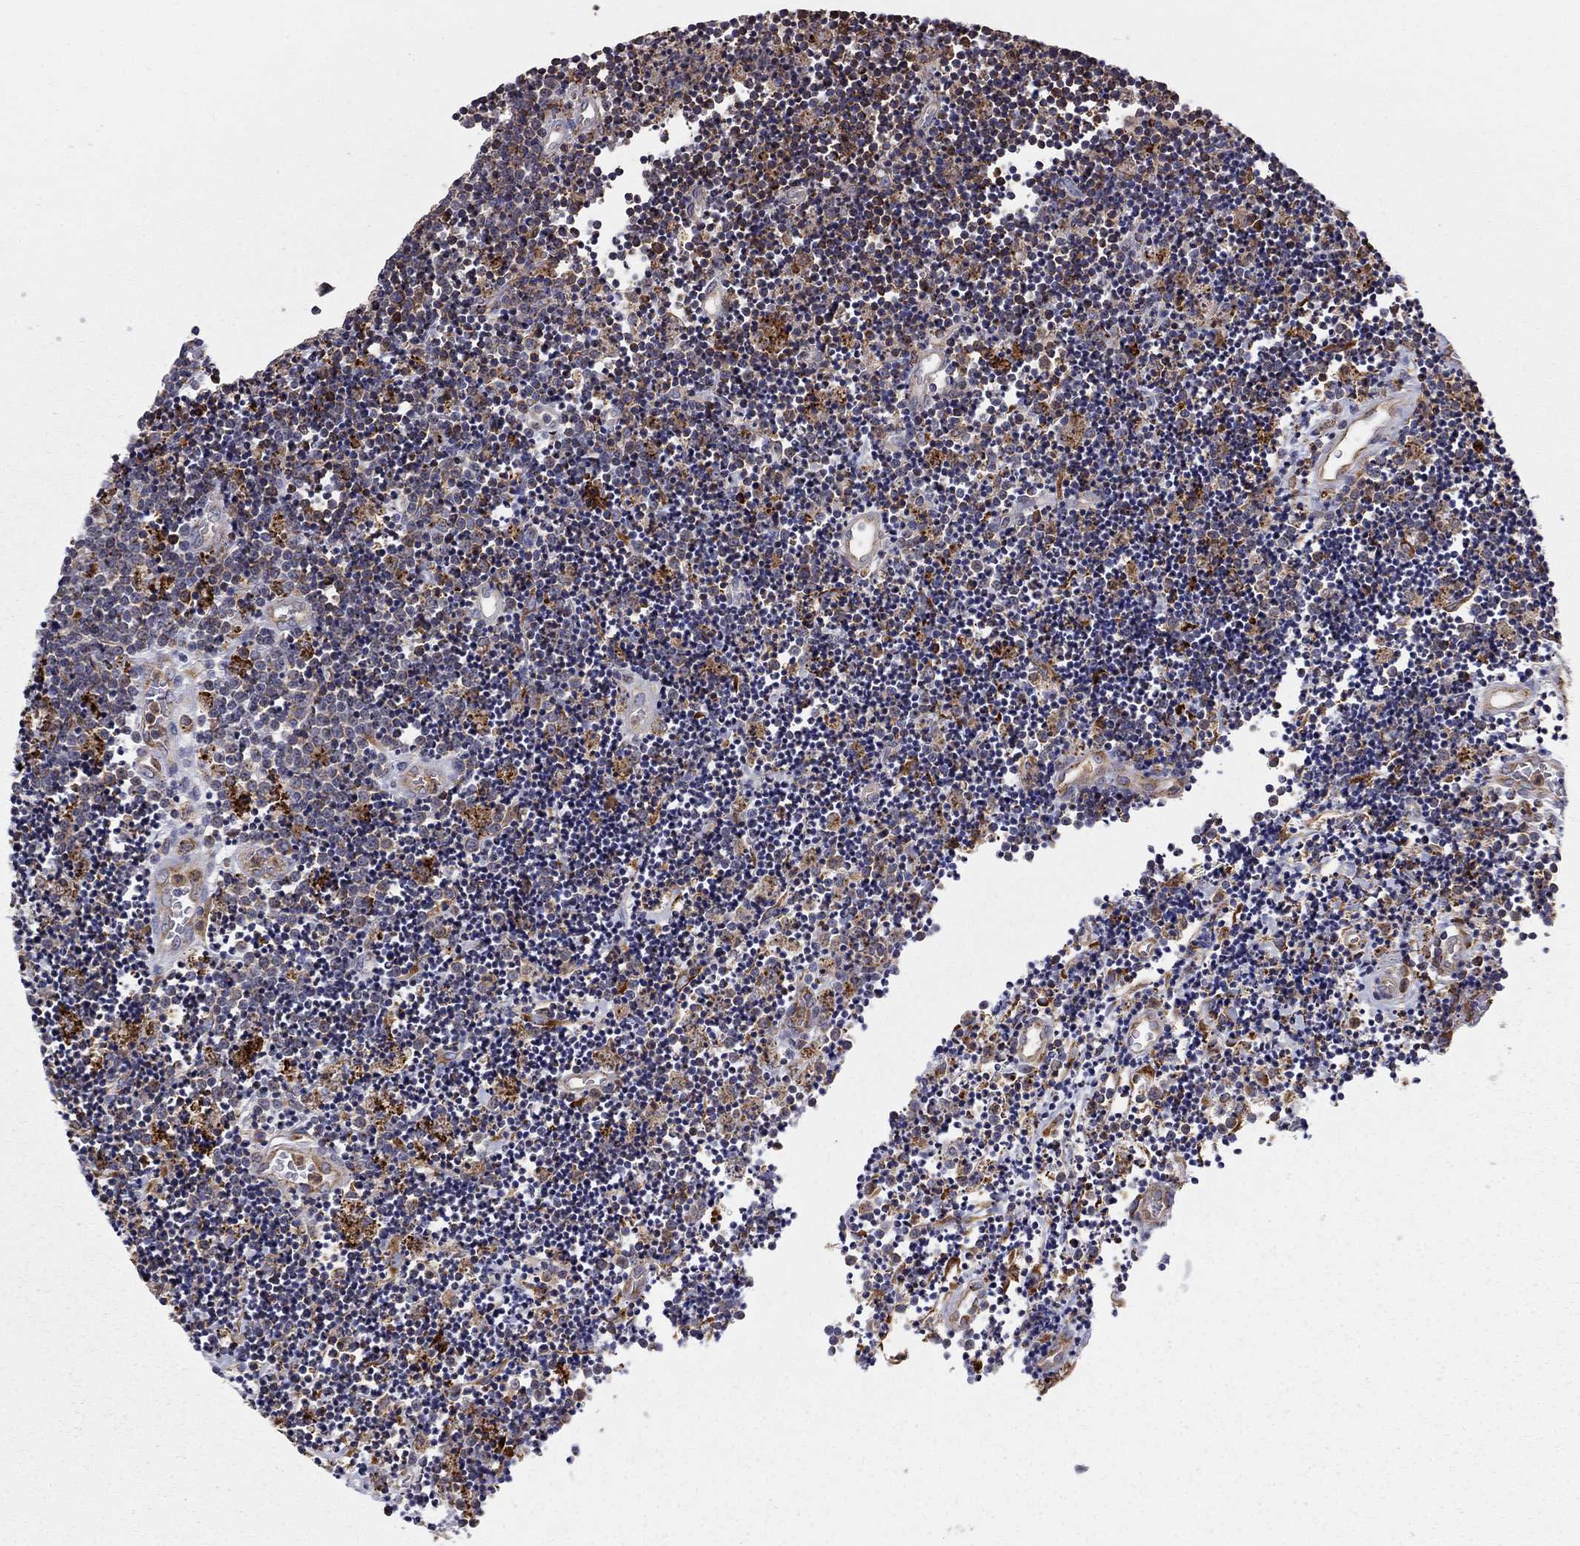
{"staining": {"intensity": "negative", "quantity": "none", "location": "none"}, "tissue": "lymphoma", "cell_type": "Tumor cells", "image_type": "cancer", "snomed": [{"axis": "morphology", "description": "Malignant lymphoma, non-Hodgkin's type, Low grade"}, {"axis": "topography", "description": "Brain"}], "caption": "Histopathology image shows no significant protein expression in tumor cells of lymphoma.", "gene": "PRDX4", "patient": {"sex": "female", "age": 66}}